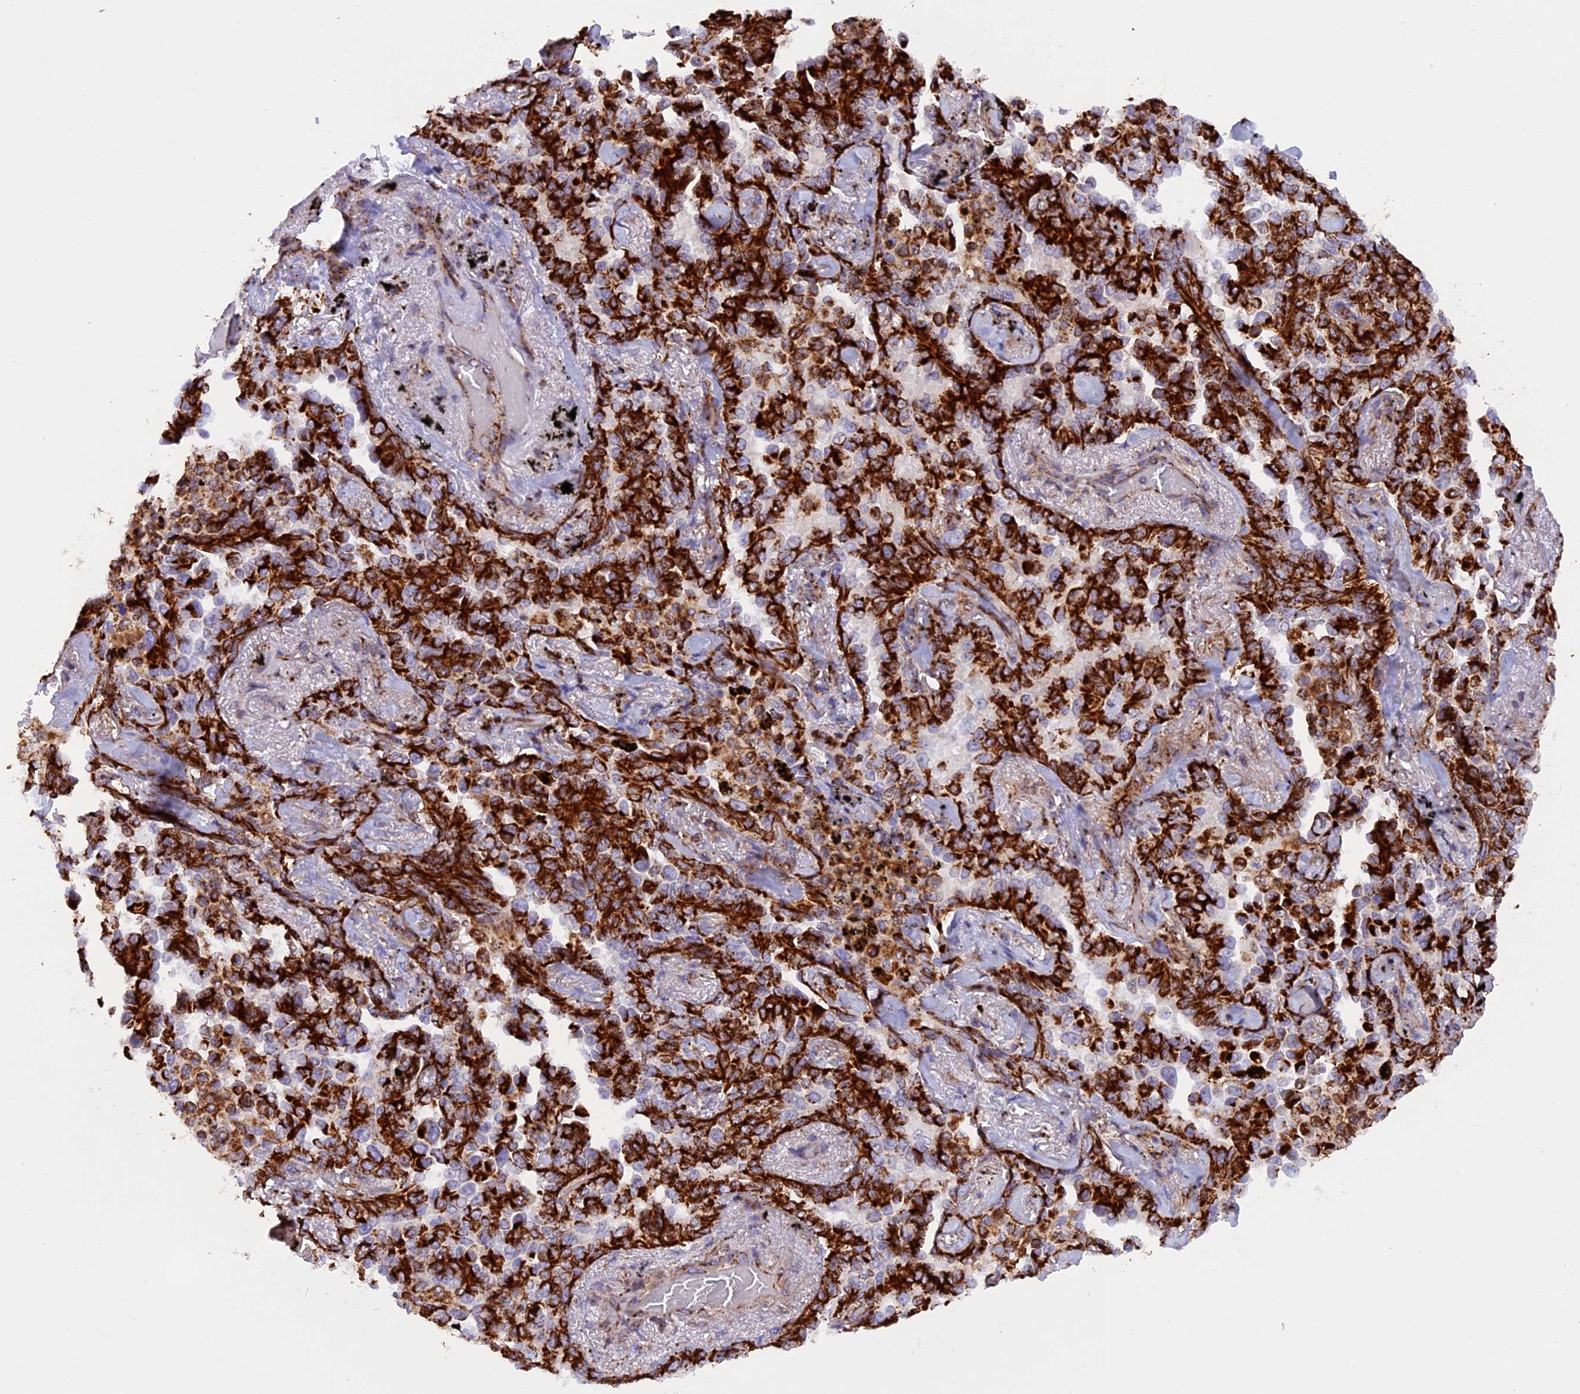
{"staining": {"intensity": "strong", "quantity": ">75%", "location": "cytoplasmic/membranous"}, "tissue": "lung cancer", "cell_type": "Tumor cells", "image_type": "cancer", "snomed": [{"axis": "morphology", "description": "Adenocarcinoma, NOS"}, {"axis": "topography", "description": "Lung"}], "caption": "Strong cytoplasmic/membranous expression is appreciated in about >75% of tumor cells in lung cancer.", "gene": "UQCRB", "patient": {"sex": "female", "age": 67}}